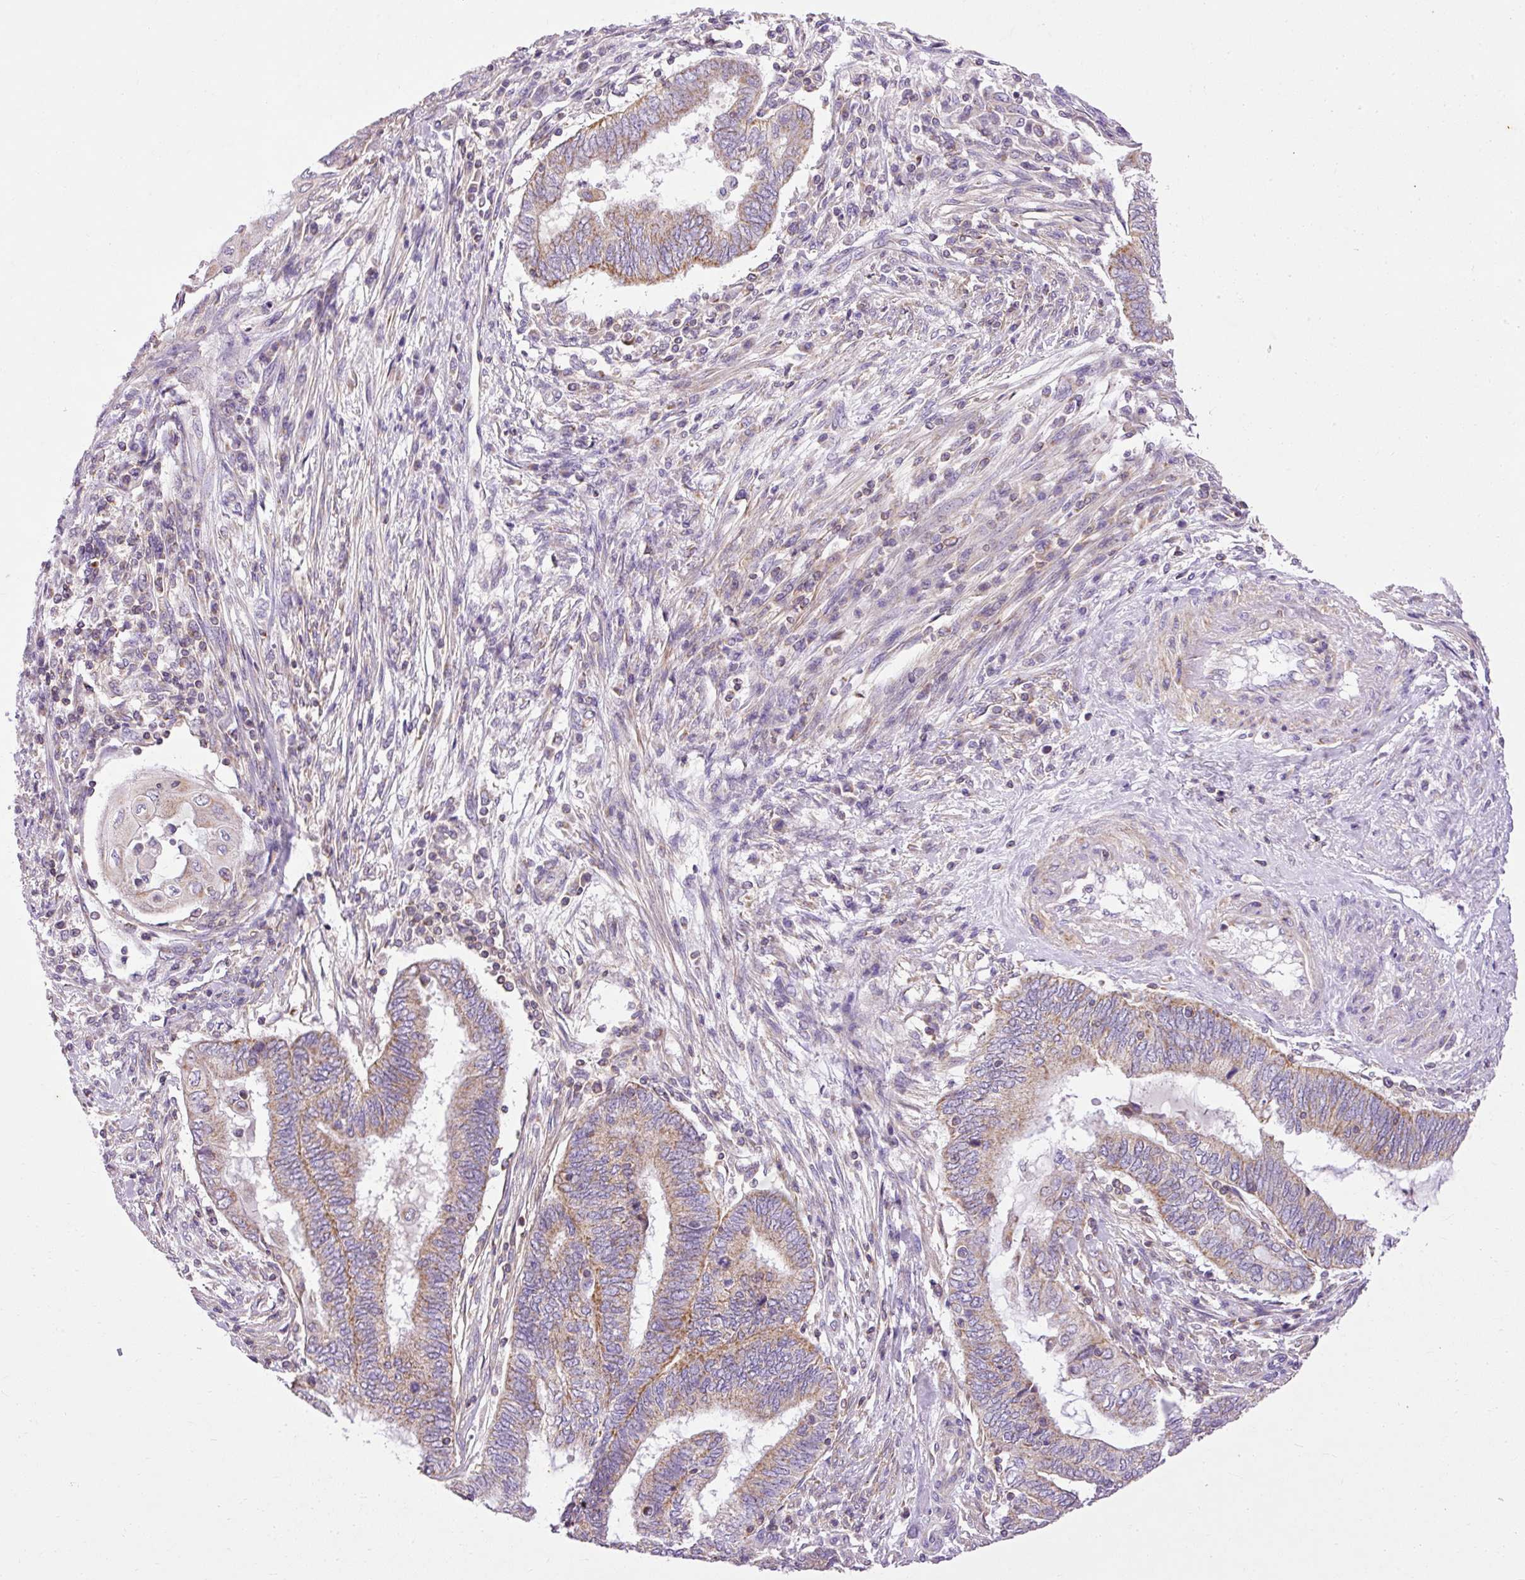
{"staining": {"intensity": "weak", "quantity": "25%-75%", "location": "cytoplasmic/membranous"}, "tissue": "endometrial cancer", "cell_type": "Tumor cells", "image_type": "cancer", "snomed": [{"axis": "morphology", "description": "Adenocarcinoma, NOS"}, {"axis": "topography", "description": "Uterus"}, {"axis": "topography", "description": "Endometrium"}], "caption": "IHC of human endometrial cancer (adenocarcinoma) demonstrates low levels of weak cytoplasmic/membranous staining in about 25%-75% of tumor cells. Using DAB (brown) and hematoxylin (blue) stains, captured at high magnification using brightfield microscopy.", "gene": "IMMT", "patient": {"sex": "female", "age": 70}}